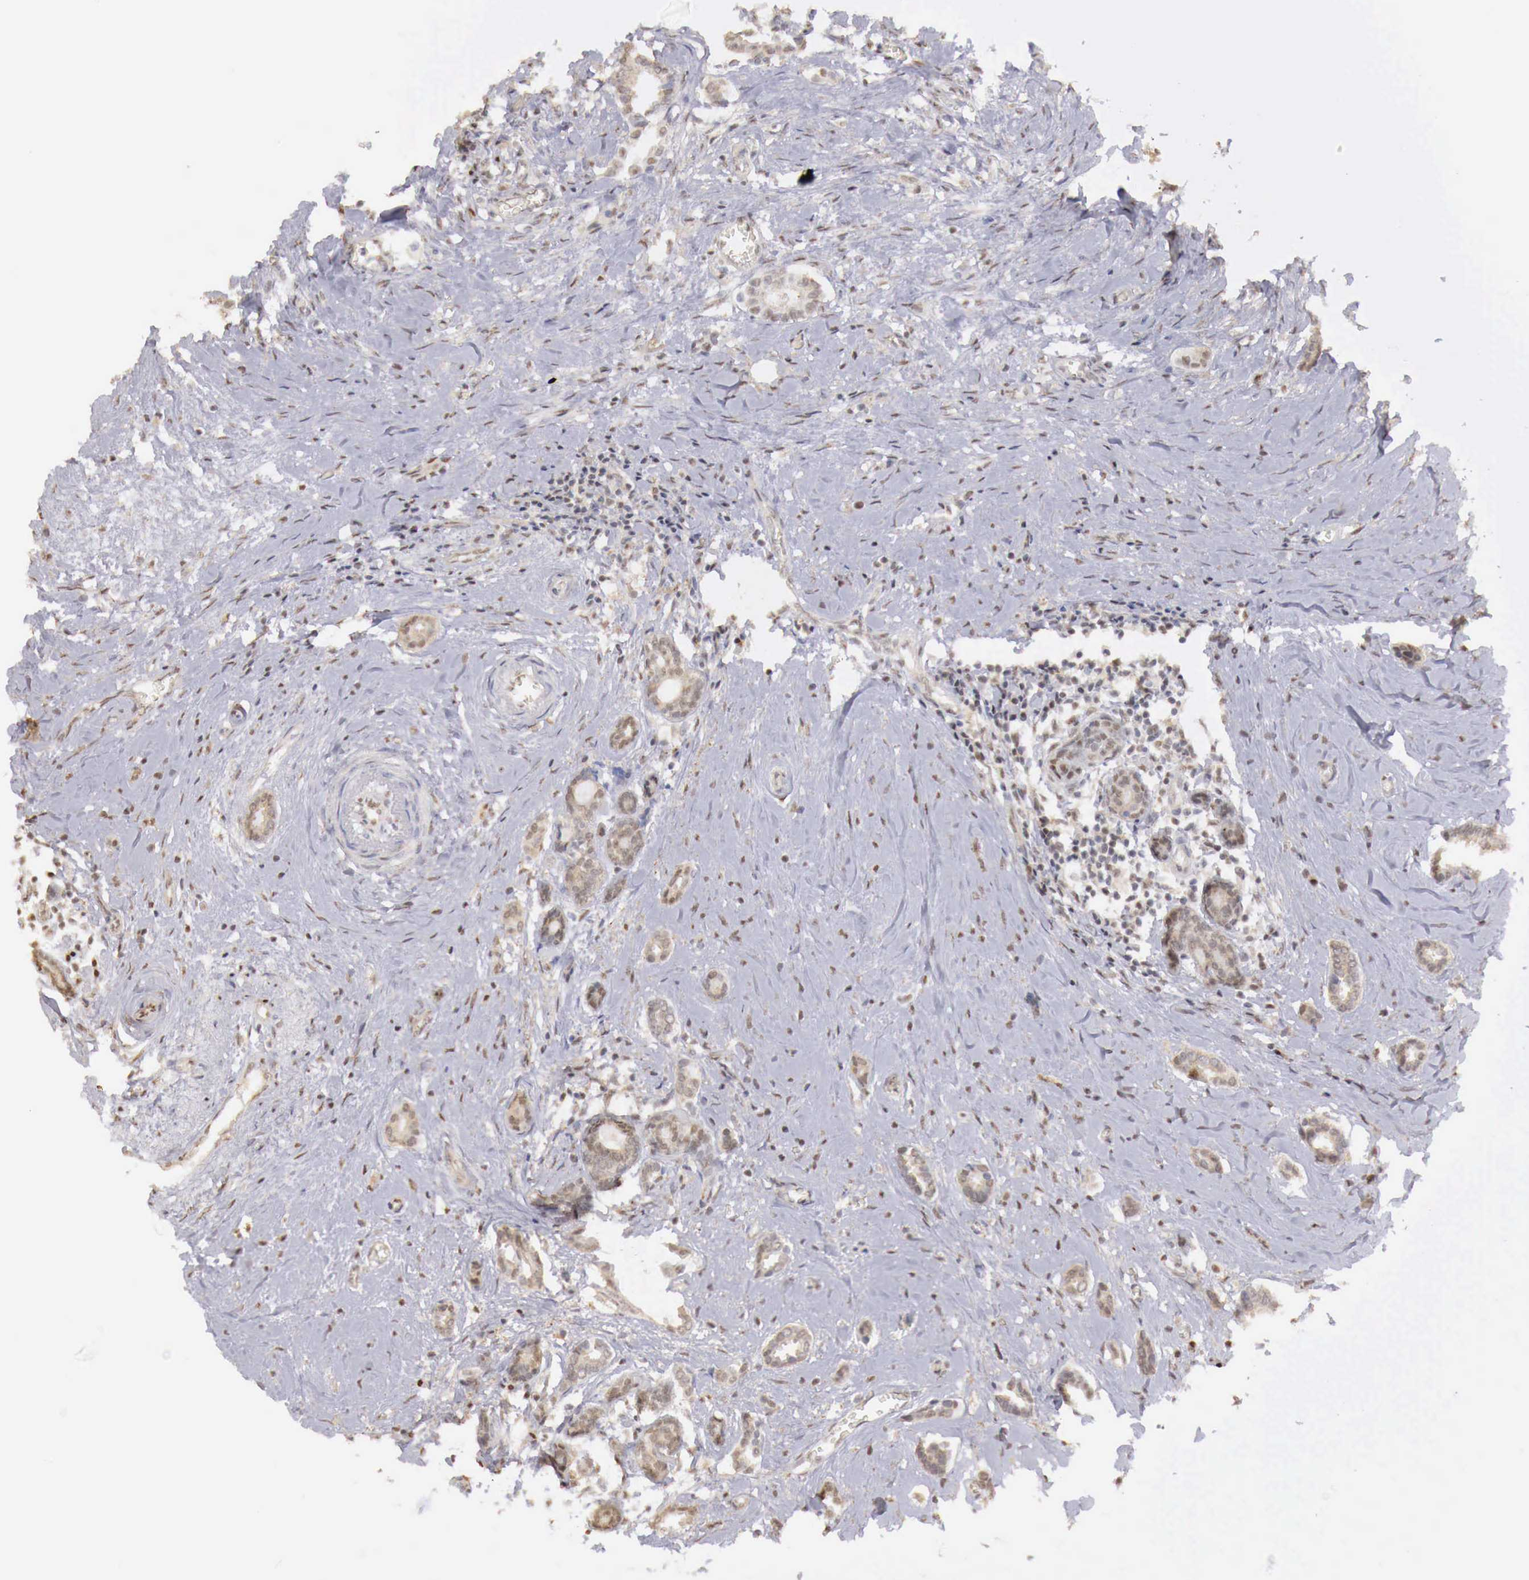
{"staining": {"intensity": "moderate", "quantity": "25%-75%", "location": "cytoplasmic/membranous,nuclear"}, "tissue": "breast cancer", "cell_type": "Tumor cells", "image_type": "cancer", "snomed": [{"axis": "morphology", "description": "Duct carcinoma"}, {"axis": "topography", "description": "Breast"}], "caption": "The immunohistochemical stain labels moderate cytoplasmic/membranous and nuclear staining in tumor cells of breast cancer (infiltrating ductal carcinoma) tissue.", "gene": "UBA1", "patient": {"sex": "female", "age": 50}}